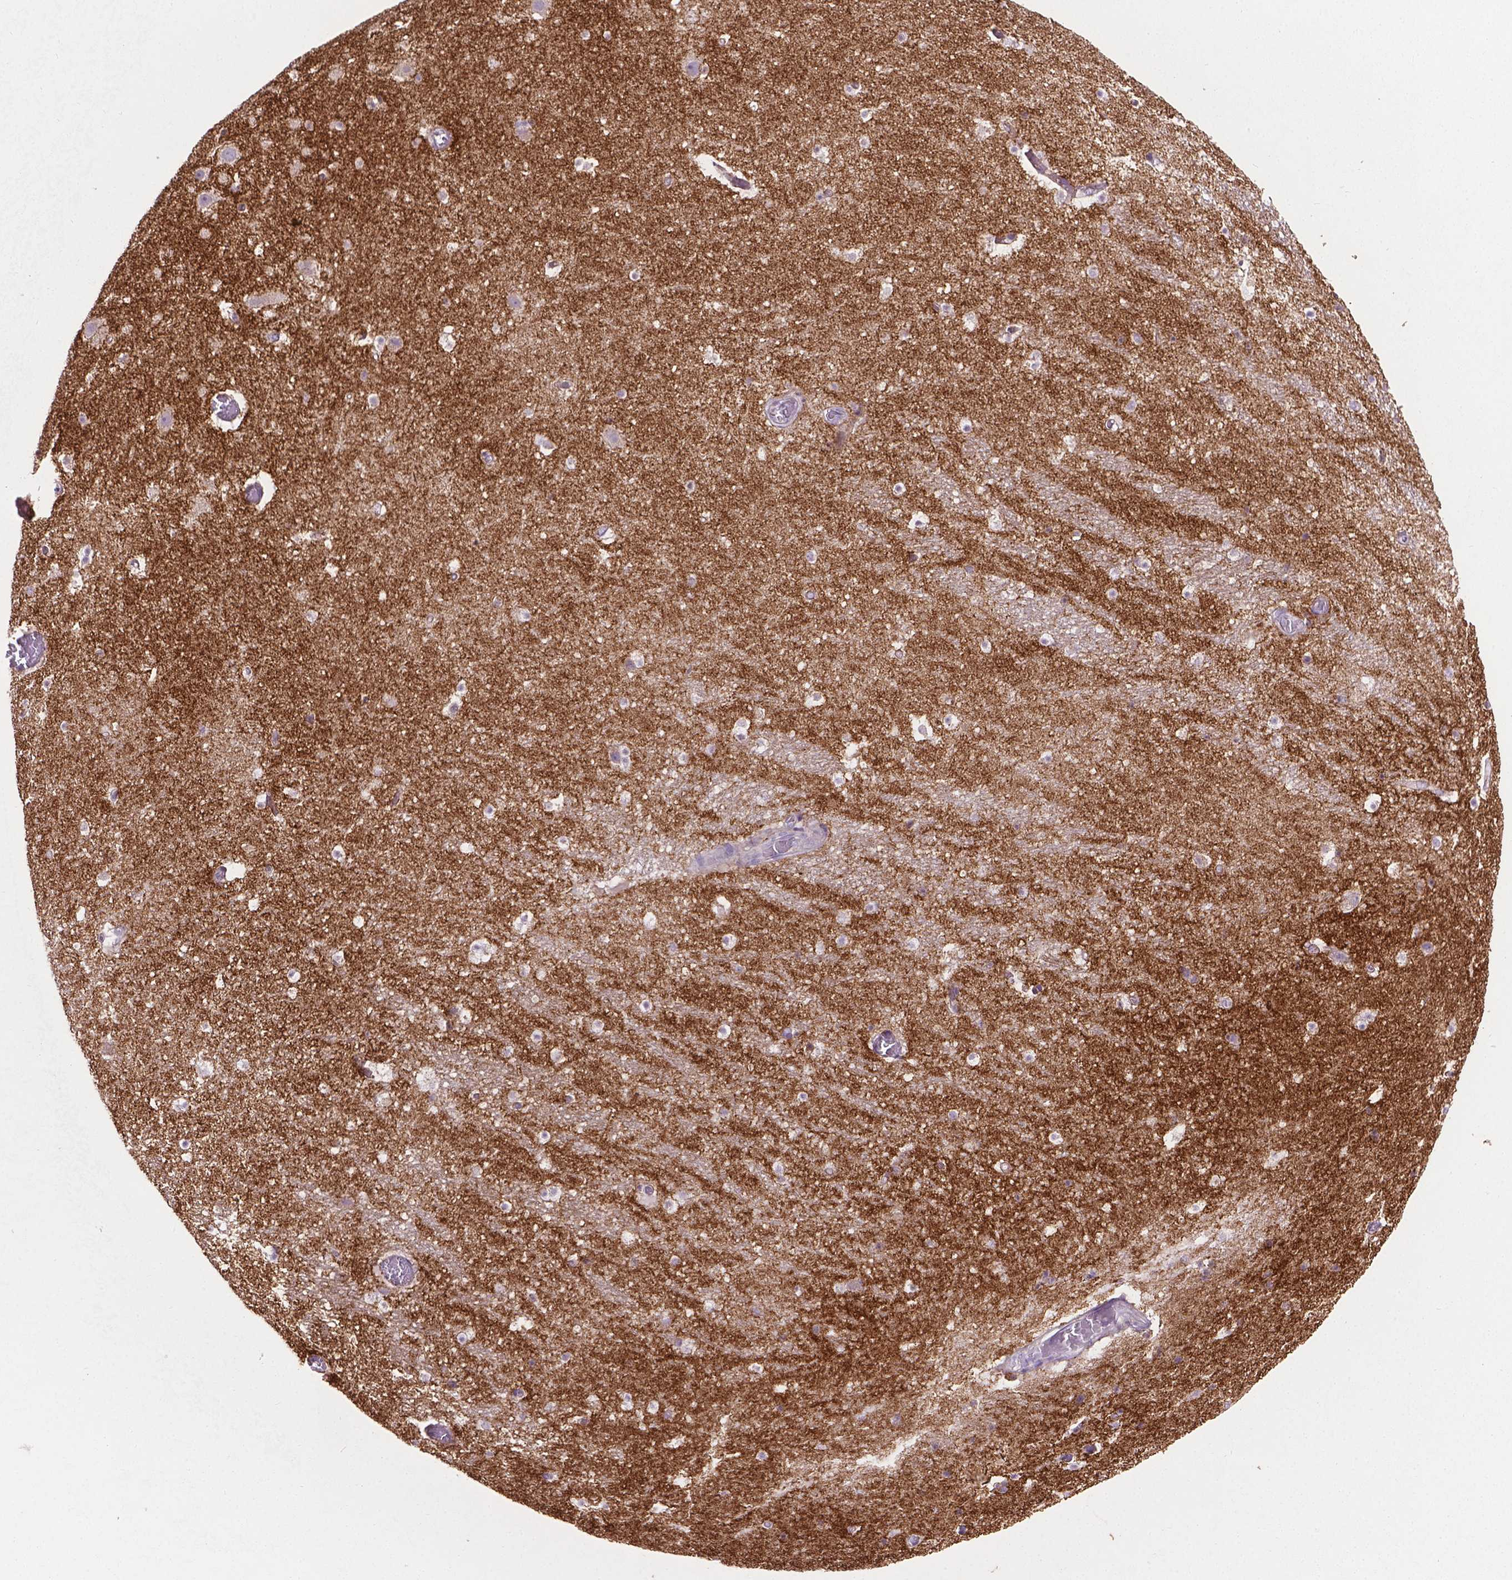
{"staining": {"intensity": "negative", "quantity": "none", "location": "none"}, "tissue": "hippocampus", "cell_type": "Glial cells", "image_type": "normal", "snomed": [{"axis": "morphology", "description": "Normal tissue, NOS"}, {"axis": "topography", "description": "Hippocampus"}], "caption": "Immunohistochemistry photomicrograph of benign hippocampus: human hippocampus stained with DAB (3,3'-diaminobenzidine) displays no significant protein expression in glial cells.", "gene": "CSPG5", "patient": {"sex": "male", "age": 26}}